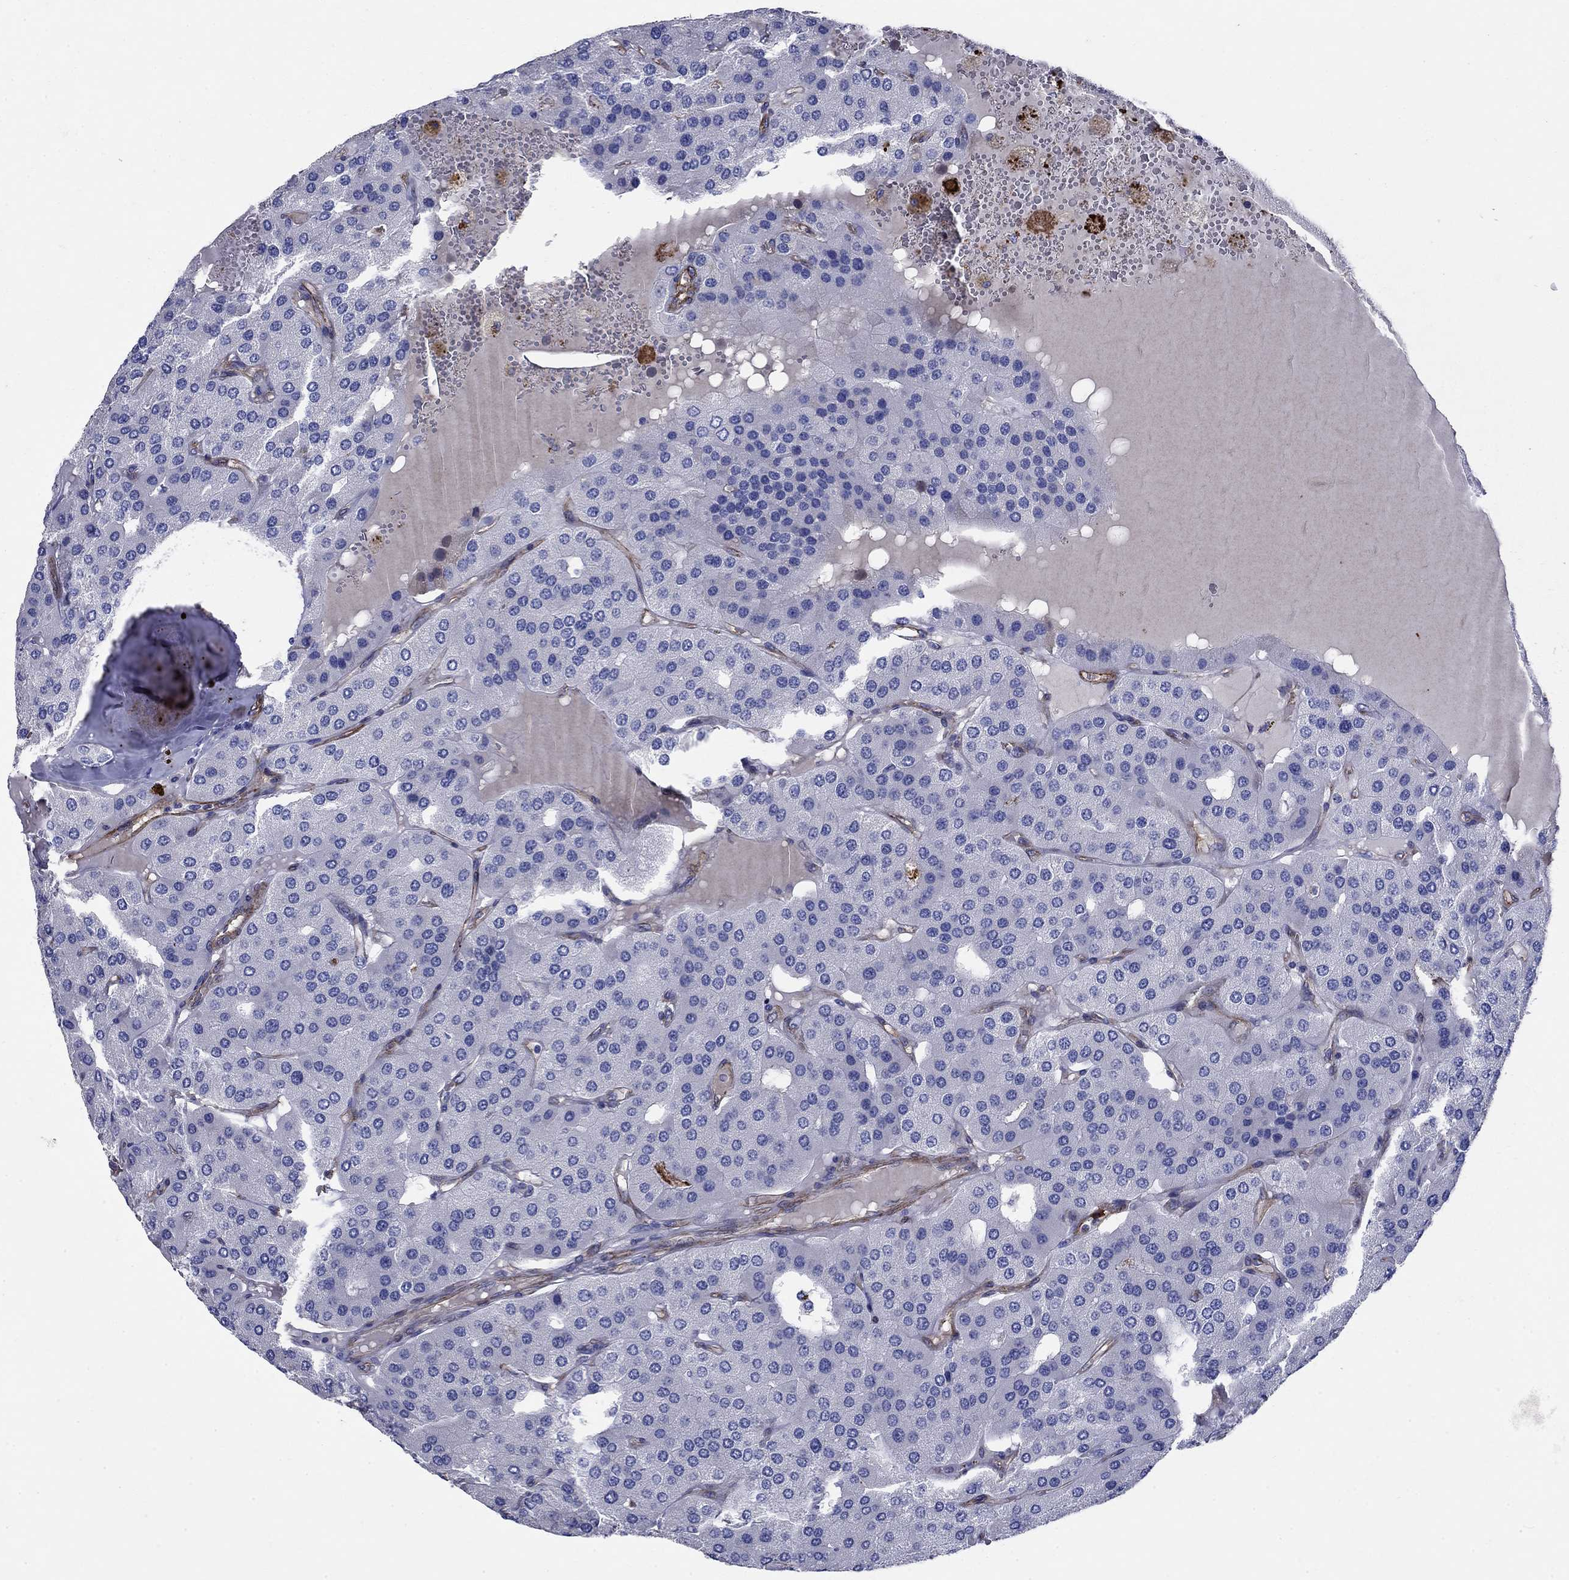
{"staining": {"intensity": "negative", "quantity": "none", "location": "none"}, "tissue": "parathyroid gland", "cell_type": "Glandular cells", "image_type": "normal", "snomed": [{"axis": "morphology", "description": "Normal tissue, NOS"}, {"axis": "morphology", "description": "Adenoma, NOS"}, {"axis": "topography", "description": "Parathyroid gland"}], "caption": "DAB (3,3'-diaminobenzidine) immunohistochemical staining of benign human parathyroid gland exhibits no significant expression in glandular cells.", "gene": "VTN", "patient": {"sex": "female", "age": 86}}